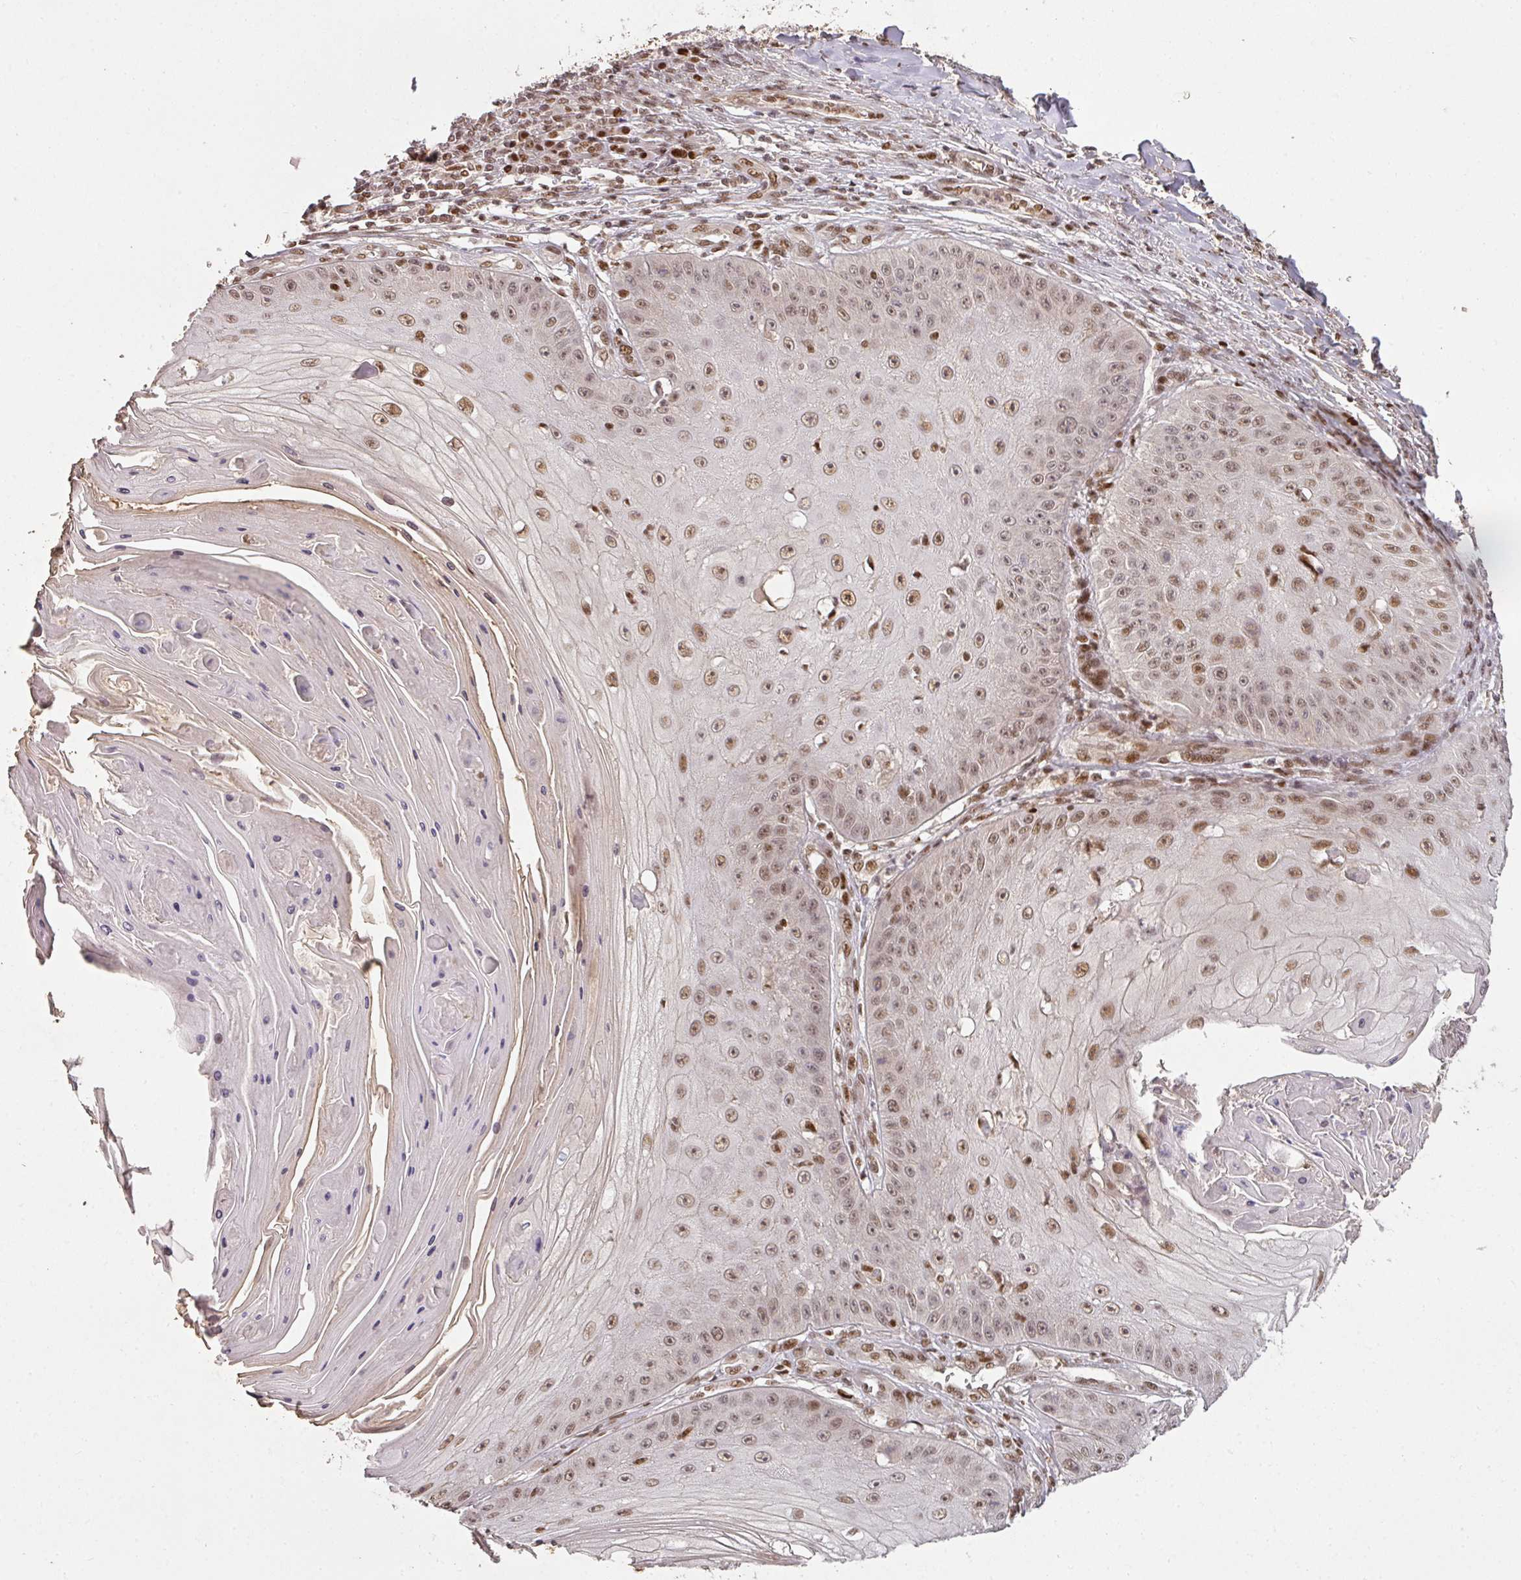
{"staining": {"intensity": "moderate", "quantity": "25%-75%", "location": "nuclear"}, "tissue": "skin cancer", "cell_type": "Tumor cells", "image_type": "cancer", "snomed": [{"axis": "morphology", "description": "Squamous cell carcinoma, NOS"}, {"axis": "topography", "description": "Skin"}], "caption": "Protein staining displays moderate nuclear expression in about 25%-75% of tumor cells in skin cancer. Nuclei are stained in blue.", "gene": "GPRIN2", "patient": {"sex": "male", "age": 70}}